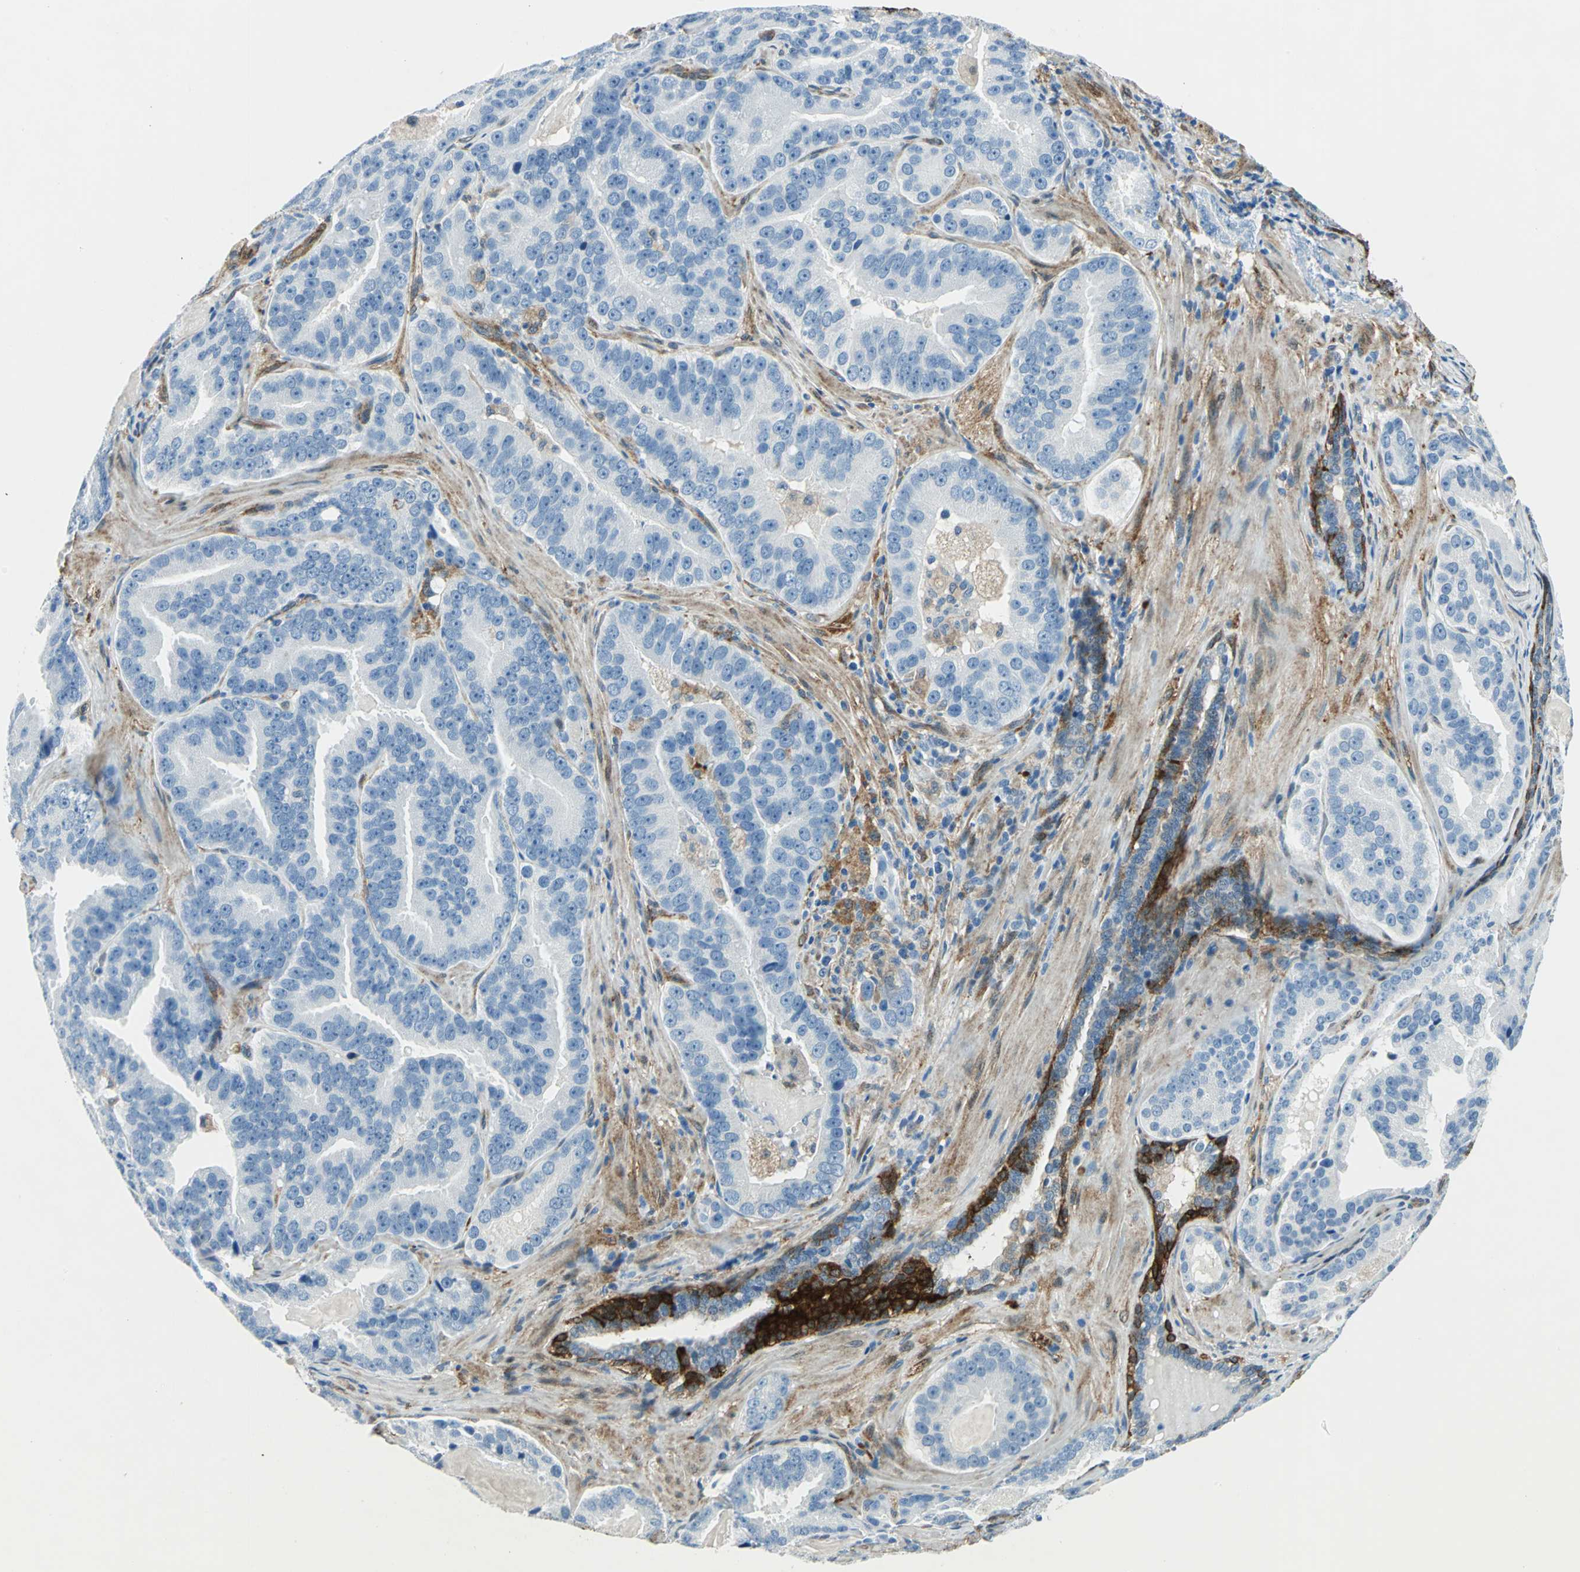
{"staining": {"intensity": "strong", "quantity": "<25%", "location": "cytoplasmic/membranous"}, "tissue": "prostate cancer", "cell_type": "Tumor cells", "image_type": "cancer", "snomed": [{"axis": "morphology", "description": "Adenocarcinoma, Low grade"}, {"axis": "topography", "description": "Prostate"}], "caption": "Immunohistochemistry (IHC) of prostate cancer (low-grade adenocarcinoma) shows medium levels of strong cytoplasmic/membranous staining in about <25% of tumor cells.", "gene": "HSPB1", "patient": {"sex": "male", "age": 59}}